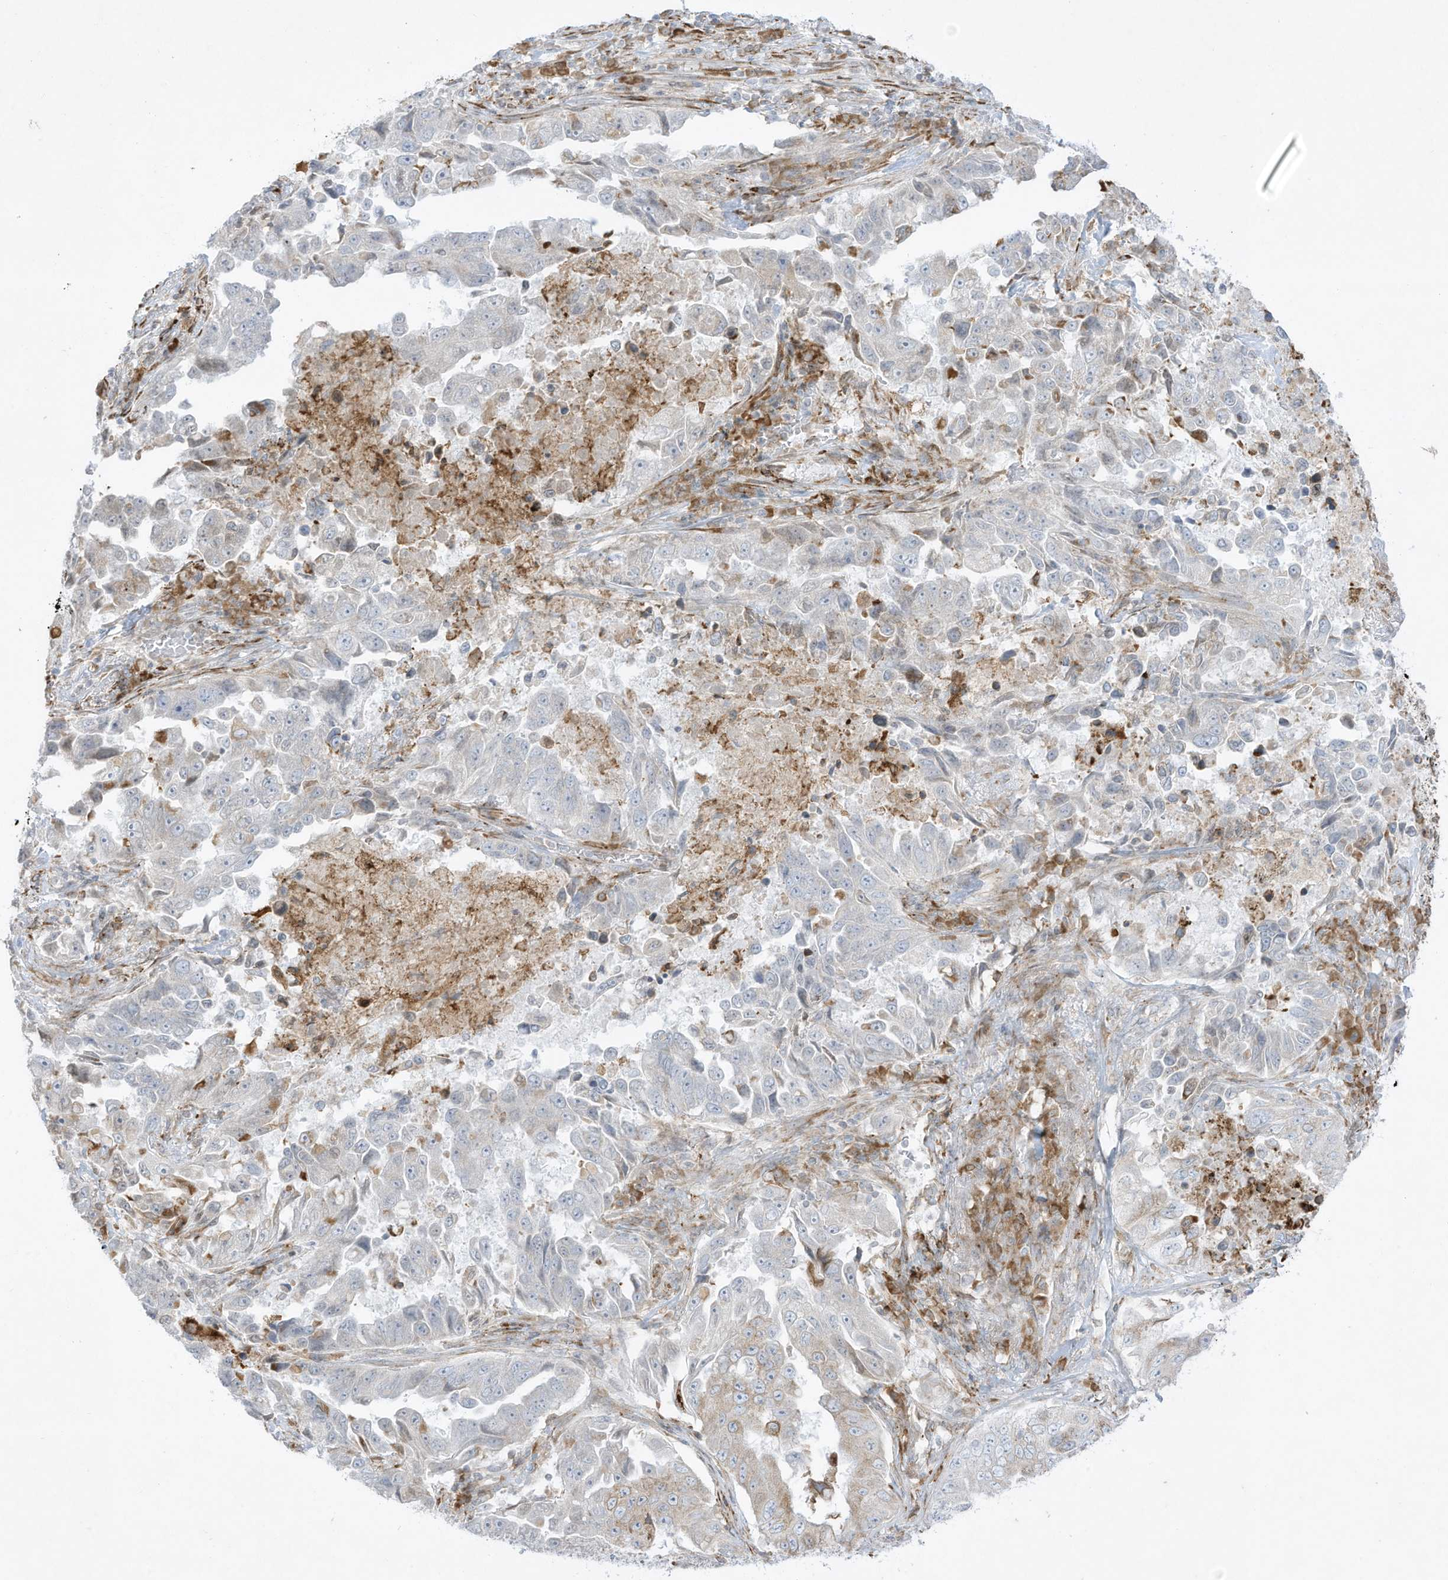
{"staining": {"intensity": "negative", "quantity": "none", "location": "none"}, "tissue": "lung cancer", "cell_type": "Tumor cells", "image_type": "cancer", "snomed": [{"axis": "morphology", "description": "Adenocarcinoma, NOS"}, {"axis": "topography", "description": "Lung"}], "caption": "Histopathology image shows no protein expression in tumor cells of adenocarcinoma (lung) tissue. (Immunohistochemistry (ihc), brightfield microscopy, high magnification).", "gene": "PTK6", "patient": {"sex": "female", "age": 51}}